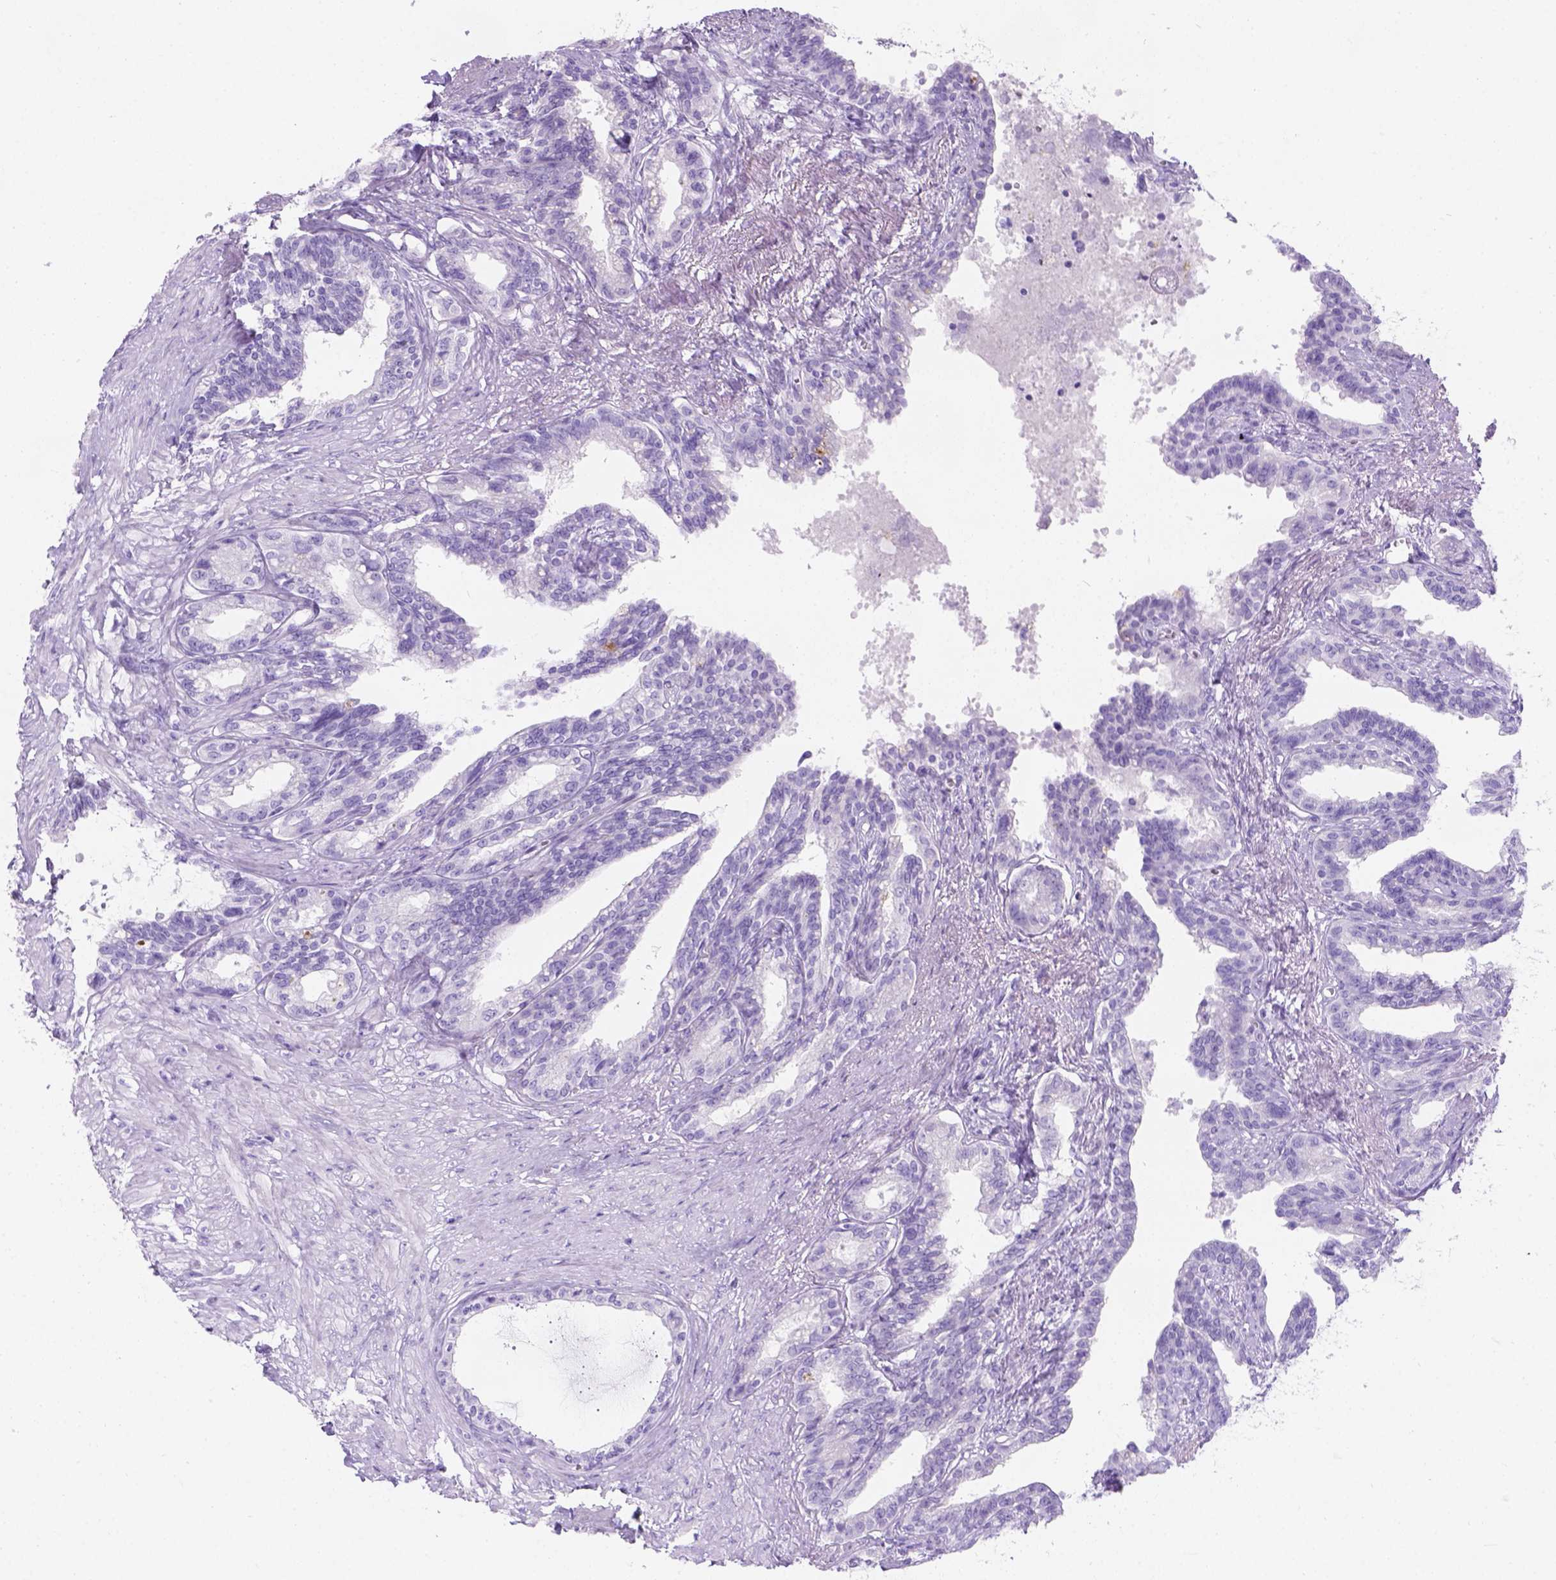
{"staining": {"intensity": "negative", "quantity": "none", "location": "none"}, "tissue": "seminal vesicle", "cell_type": "Glandular cells", "image_type": "normal", "snomed": [{"axis": "morphology", "description": "Normal tissue, NOS"}, {"axis": "morphology", "description": "Urothelial carcinoma, NOS"}, {"axis": "topography", "description": "Urinary bladder"}, {"axis": "topography", "description": "Seminal veicle"}], "caption": "Histopathology image shows no protein expression in glandular cells of unremarkable seminal vesicle.", "gene": "C7orf57", "patient": {"sex": "male", "age": 76}}